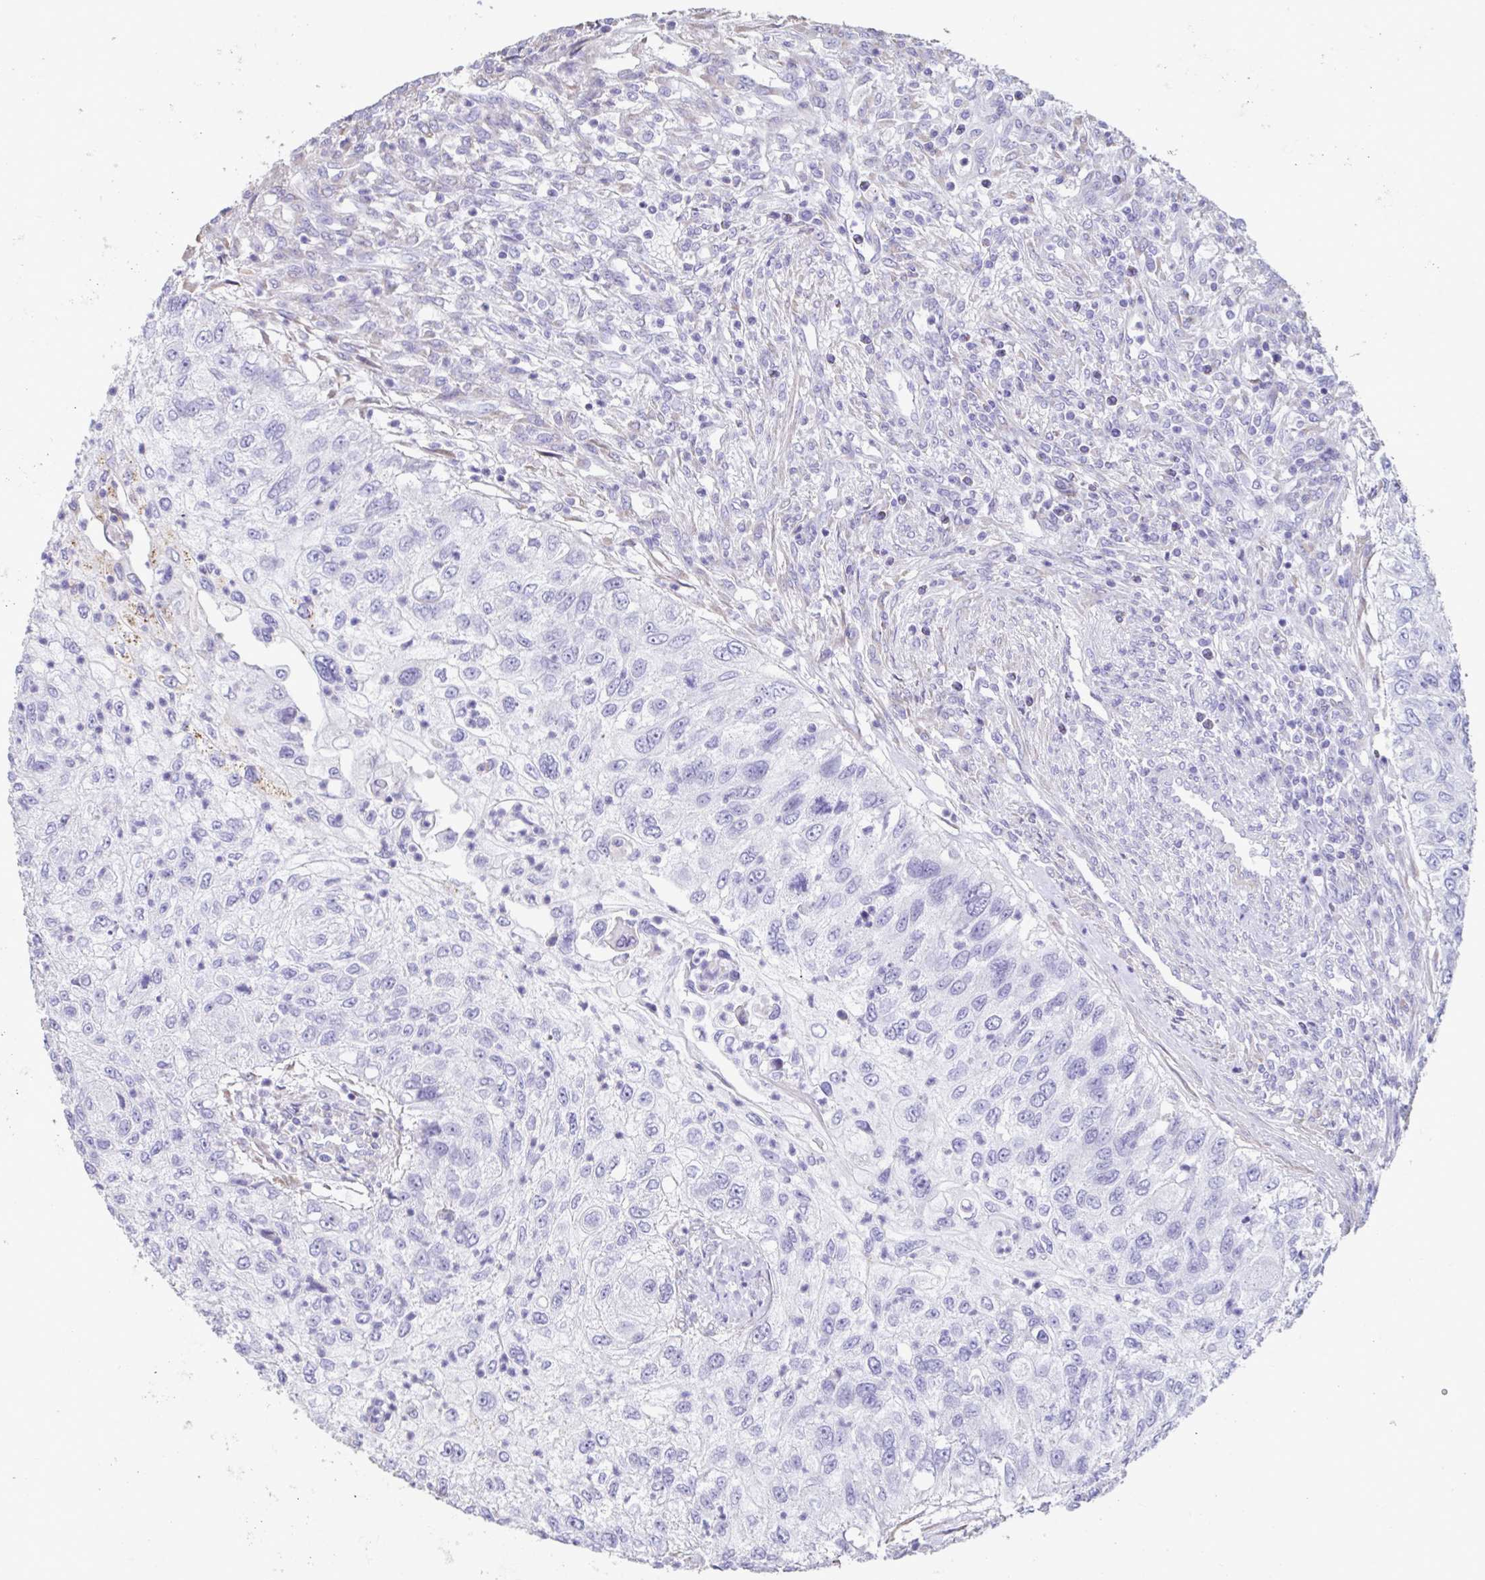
{"staining": {"intensity": "negative", "quantity": "none", "location": "none"}, "tissue": "urothelial cancer", "cell_type": "Tumor cells", "image_type": "cancer", "snomed": [{"axis": "morphology", "description": "Urothelial carcinoma, High grade"}, {"axis": "topography", "description": "Urinary bladder"}], "caption": "Tumor cells are negative for protein expression in human urothelial cancer.", "gene": "TNNC1", "patient": {"sex": "female", "age": 60}}